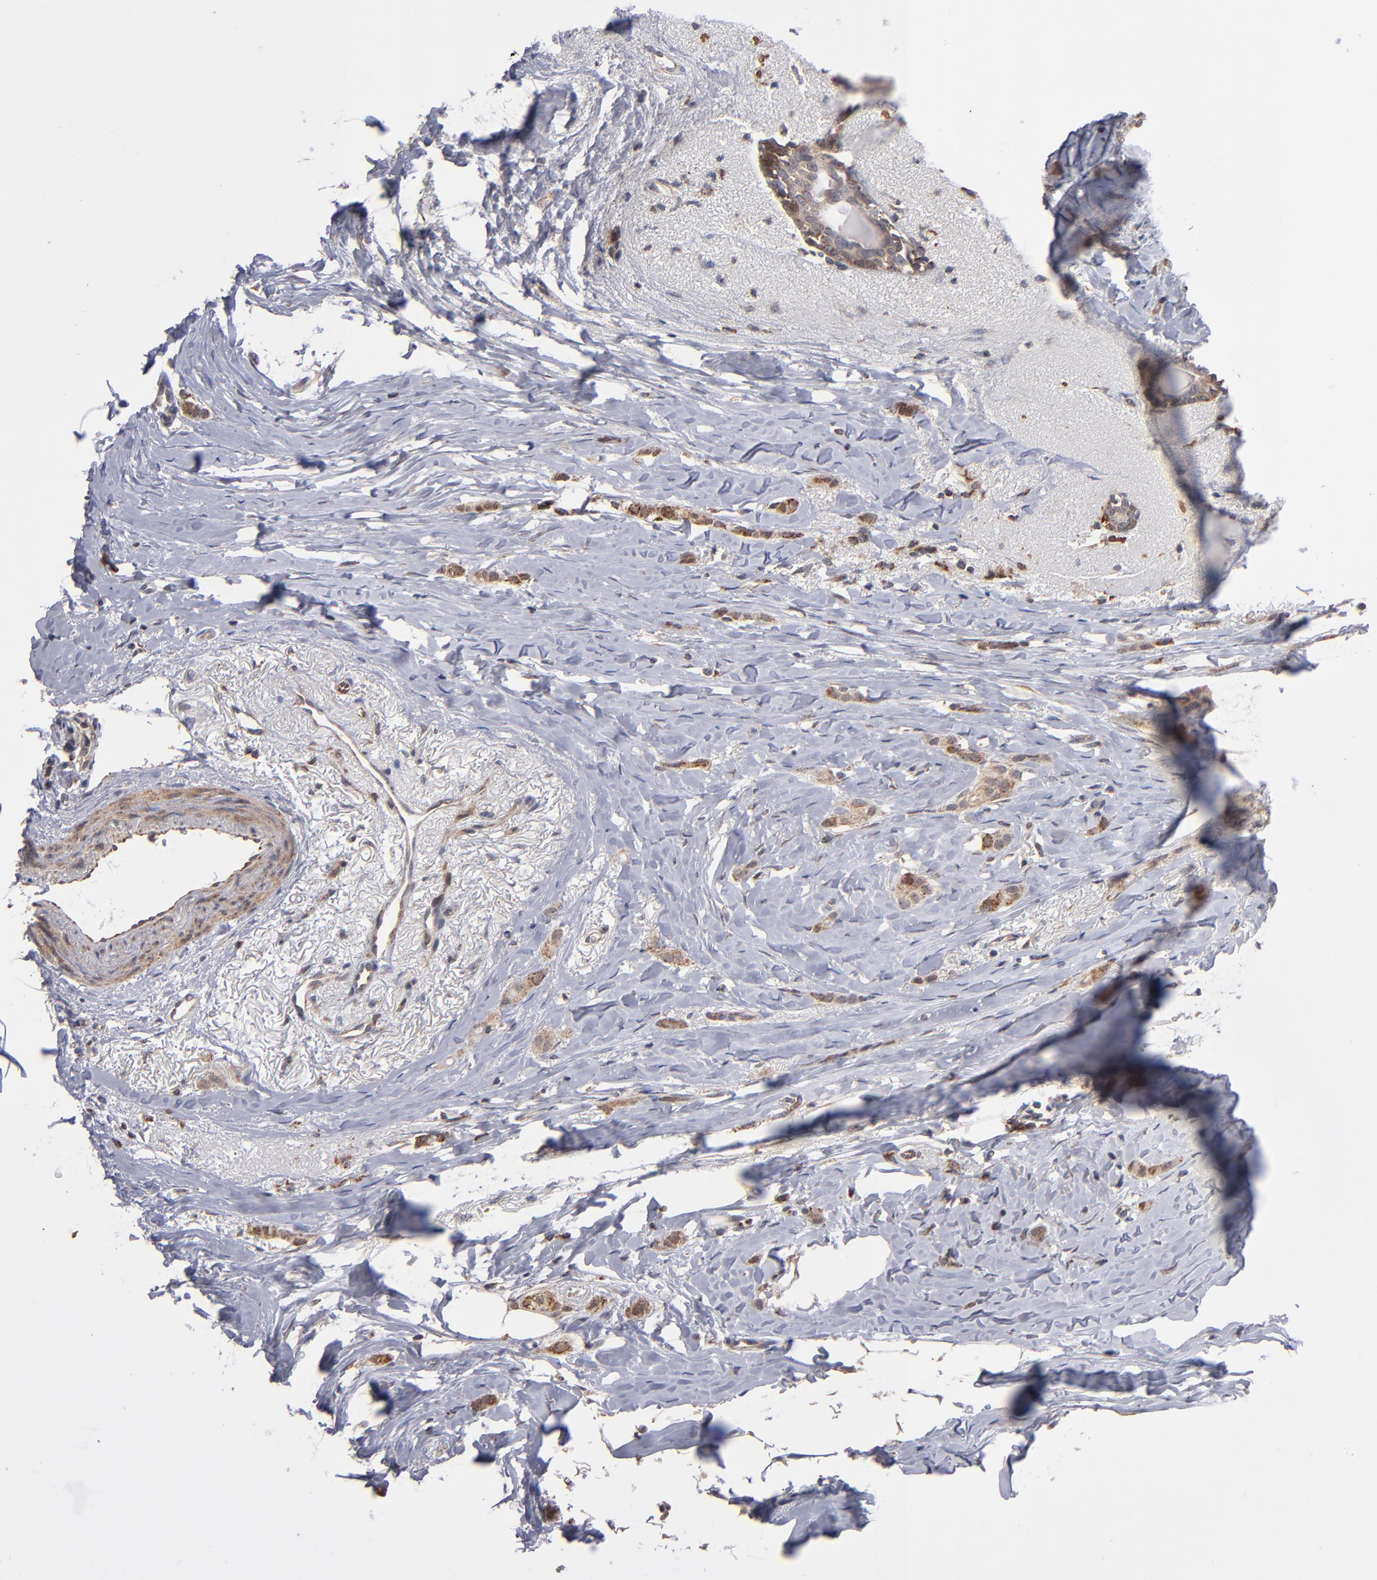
{"staining": {"intensity": "weak", "quantity": ">75%", "location": "cytoplasmic/membranous"}, "tissue": "breast cancer", "cell_type": "Tumor cells", "image_type": "cancer", "snomed": [{"axis": "morphology", "description": "Lobular carcinoma"}, {"axis": "topography", "description": "Breast"}], "caption": "Weak cytoplasmic/membranous staining is seen in approximately >75% of tumor cells in lobular carcinoma (breast).", "gene": "MIPOL1", "patient": {"sex": "female", "age": 55}}